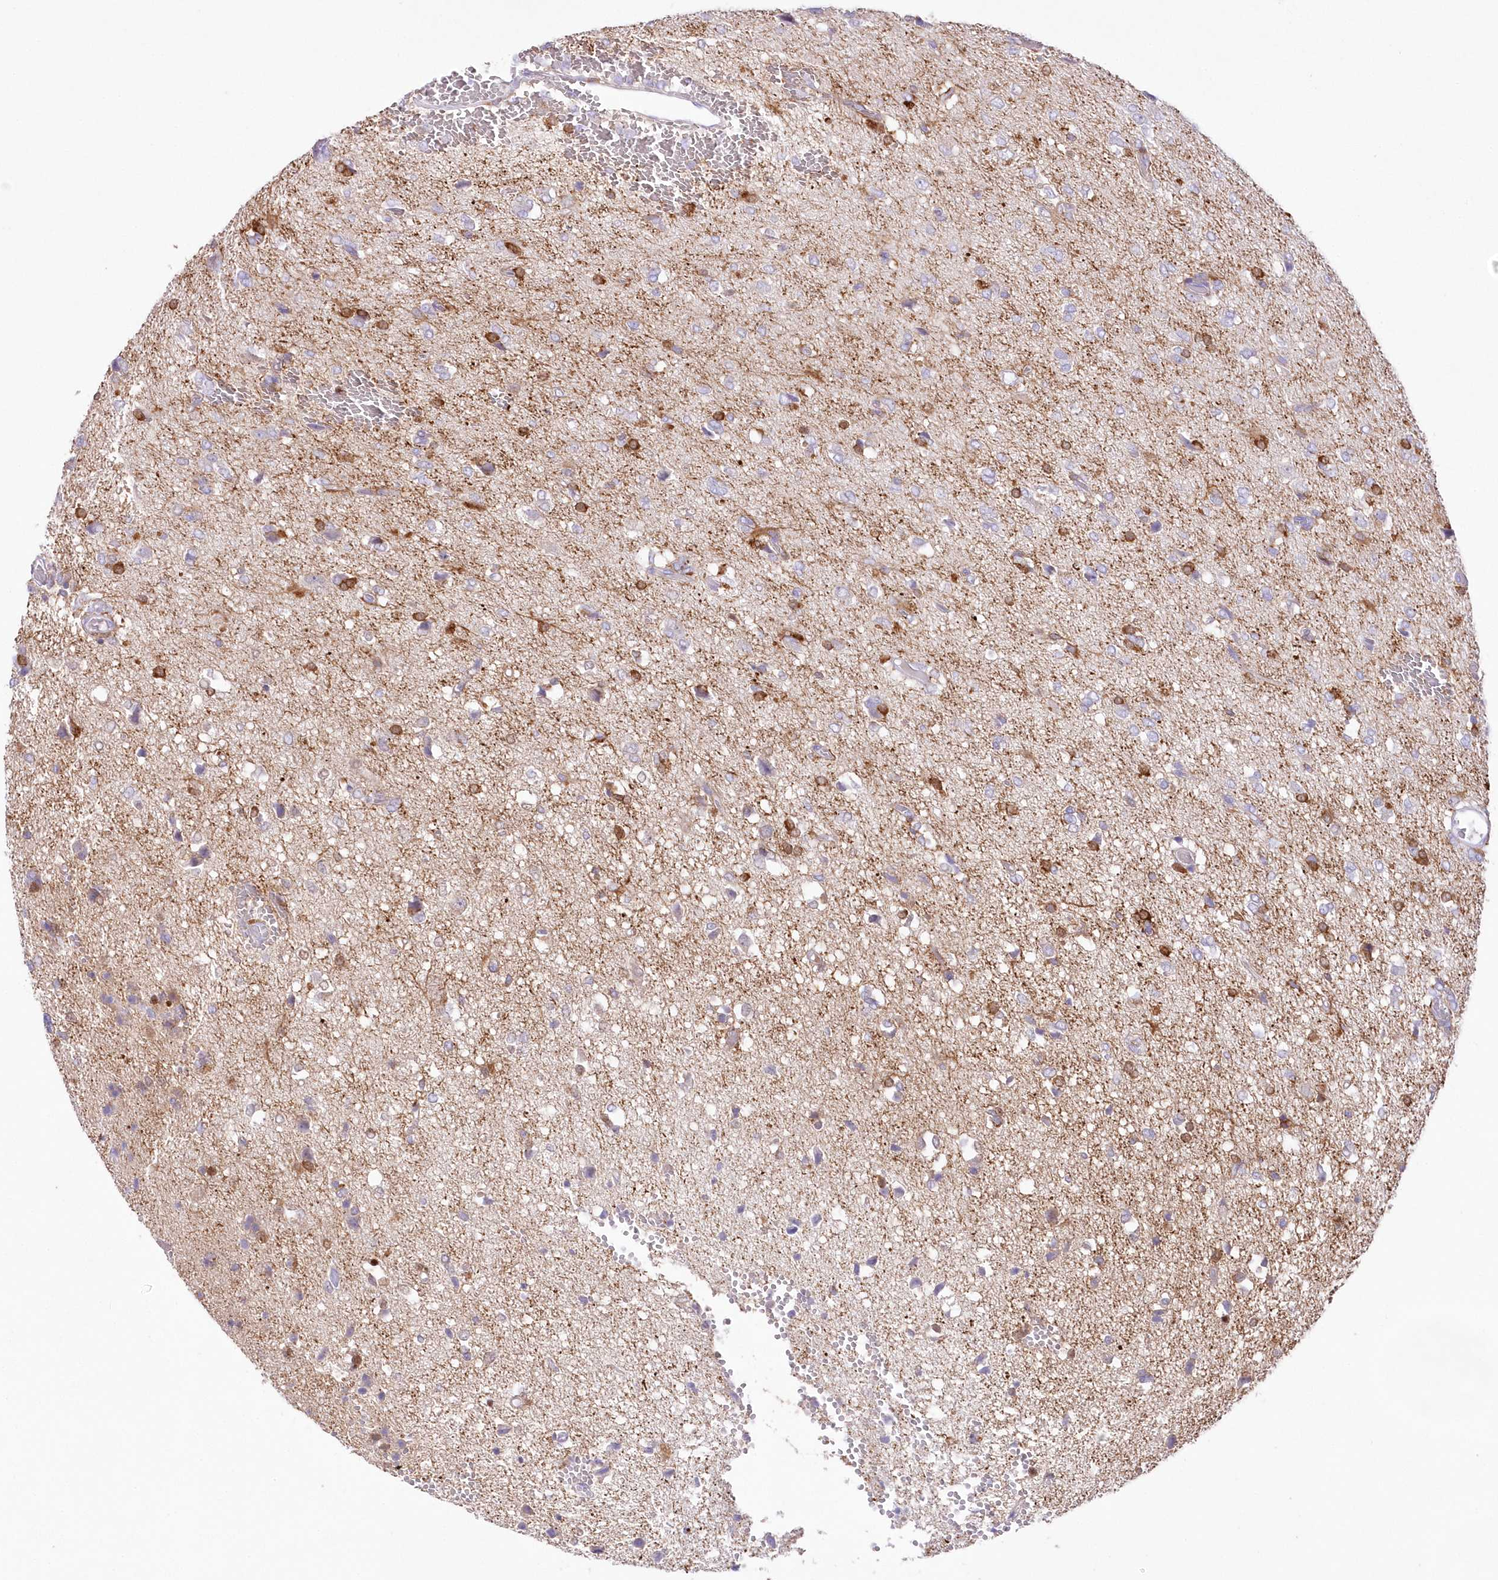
{"staining": {"intensity": "moderate", "quantity": "<25%", "location": "cytoplasmic/membranous"}, "tissue": "glioma", "cell_type": "Tumor cells", "image_type": "cancer", "snomed": [{"axis": "morphology", "description": "Glioma, malignant, High grade"}, {"axis": "topography", "description": "Brain"}], "caption": "Immunohistochemical staining of human malignant glioma (high-grade) exhibits low levels of moderate cytoplasmic/membranous staining in about <25% of tumor cells. (brown staining indicates protein expression, while blue staining denotes nuclei).", "gene": "DNAJC19", "patient": {"sex": "female", "age": 59}}